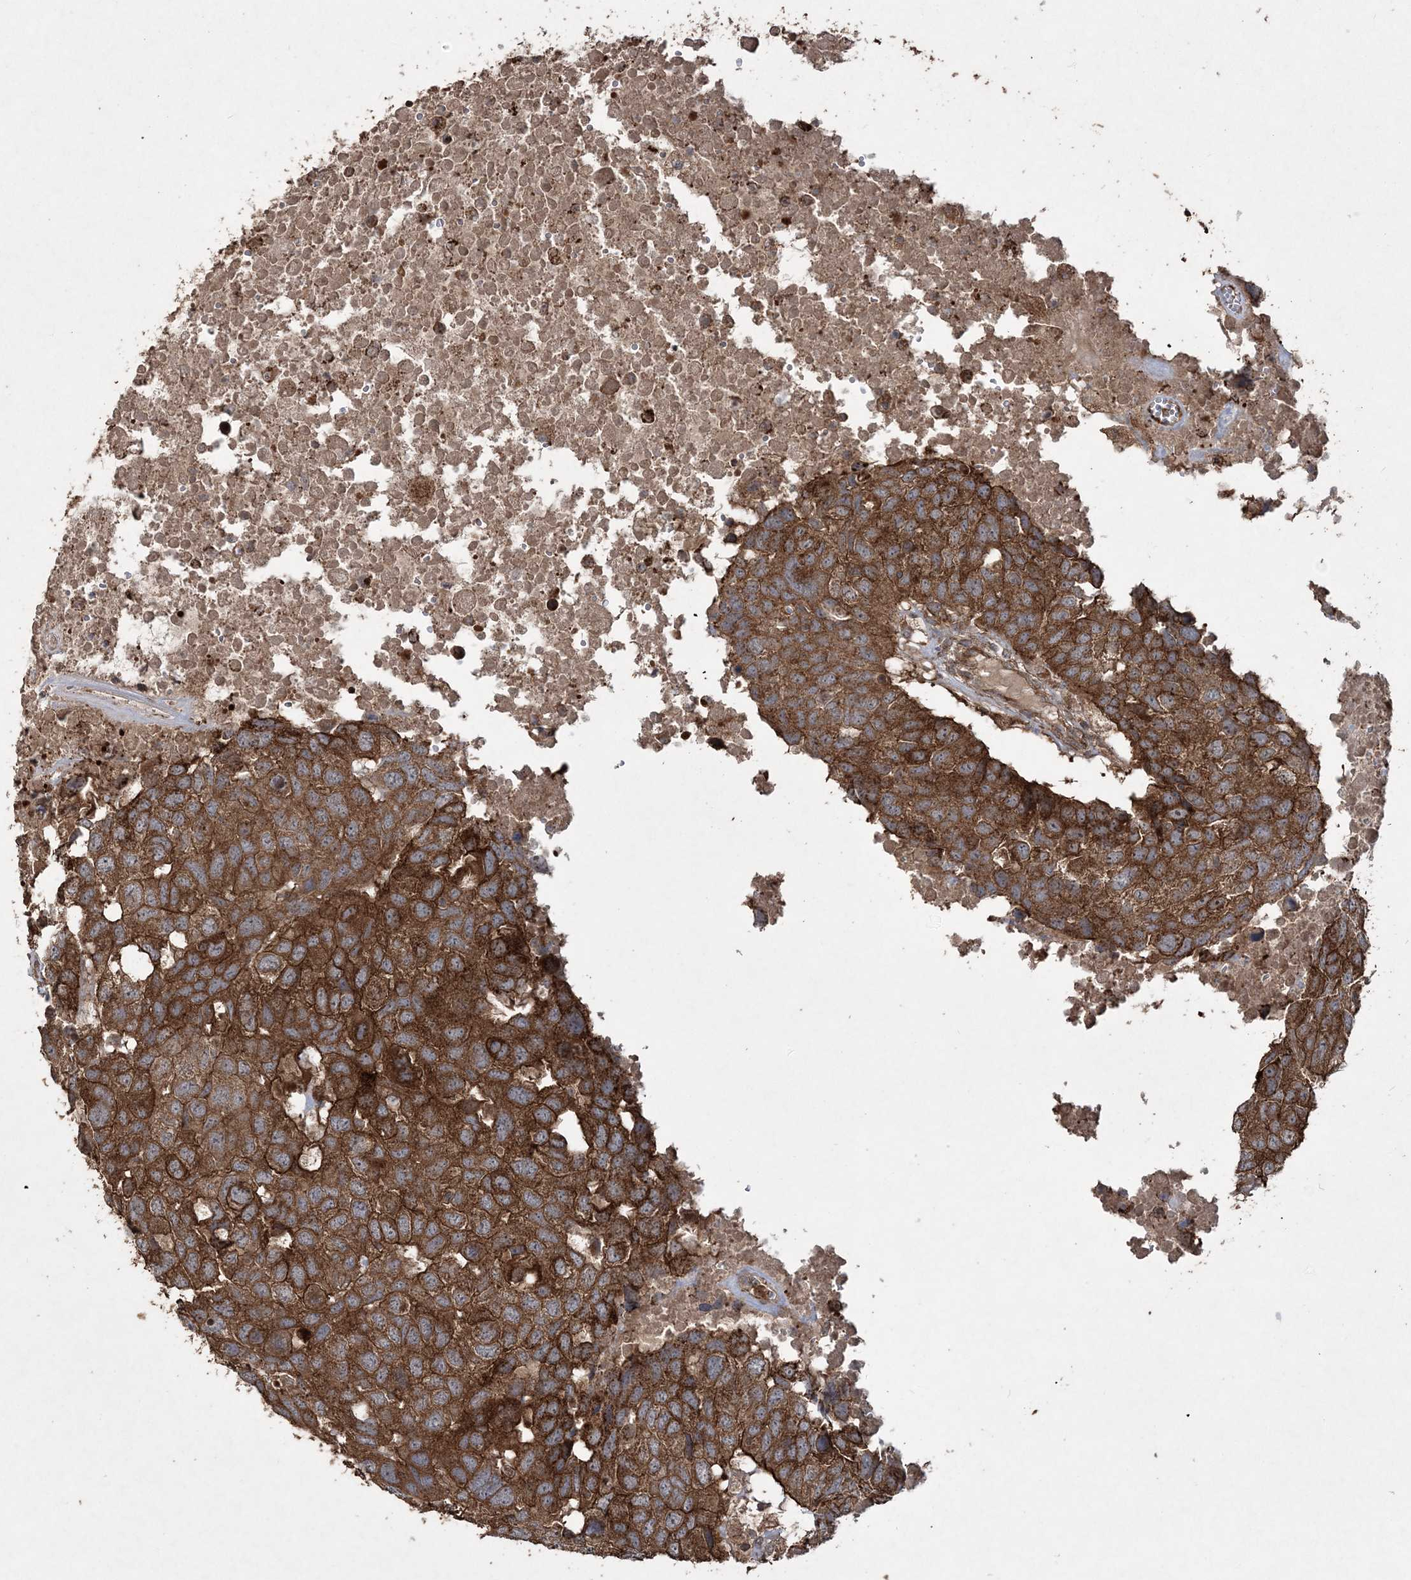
{"staining": {"intensity": "strong", "quantity": ">75%", "location": "cytoplasmic/membranous"}, "tissue": "head and neck cancer", "cell_type": "Tumor cells", "image_type": "cancer", "snomed": [{"axis": "morphology", "description": "Squamous cell carcinoma, NOS"}, {"axis": "topography", "description": "Head-Neck"}], "caption": "IHC of human head and neck cancer (squamous cell carcinoma) exhibits high levels of strong cytoplasmic/membranous expression in approximately >75% of tumor cells.", "gene": "TTC7A", "patient": {"sex": "male", "age": 66}}